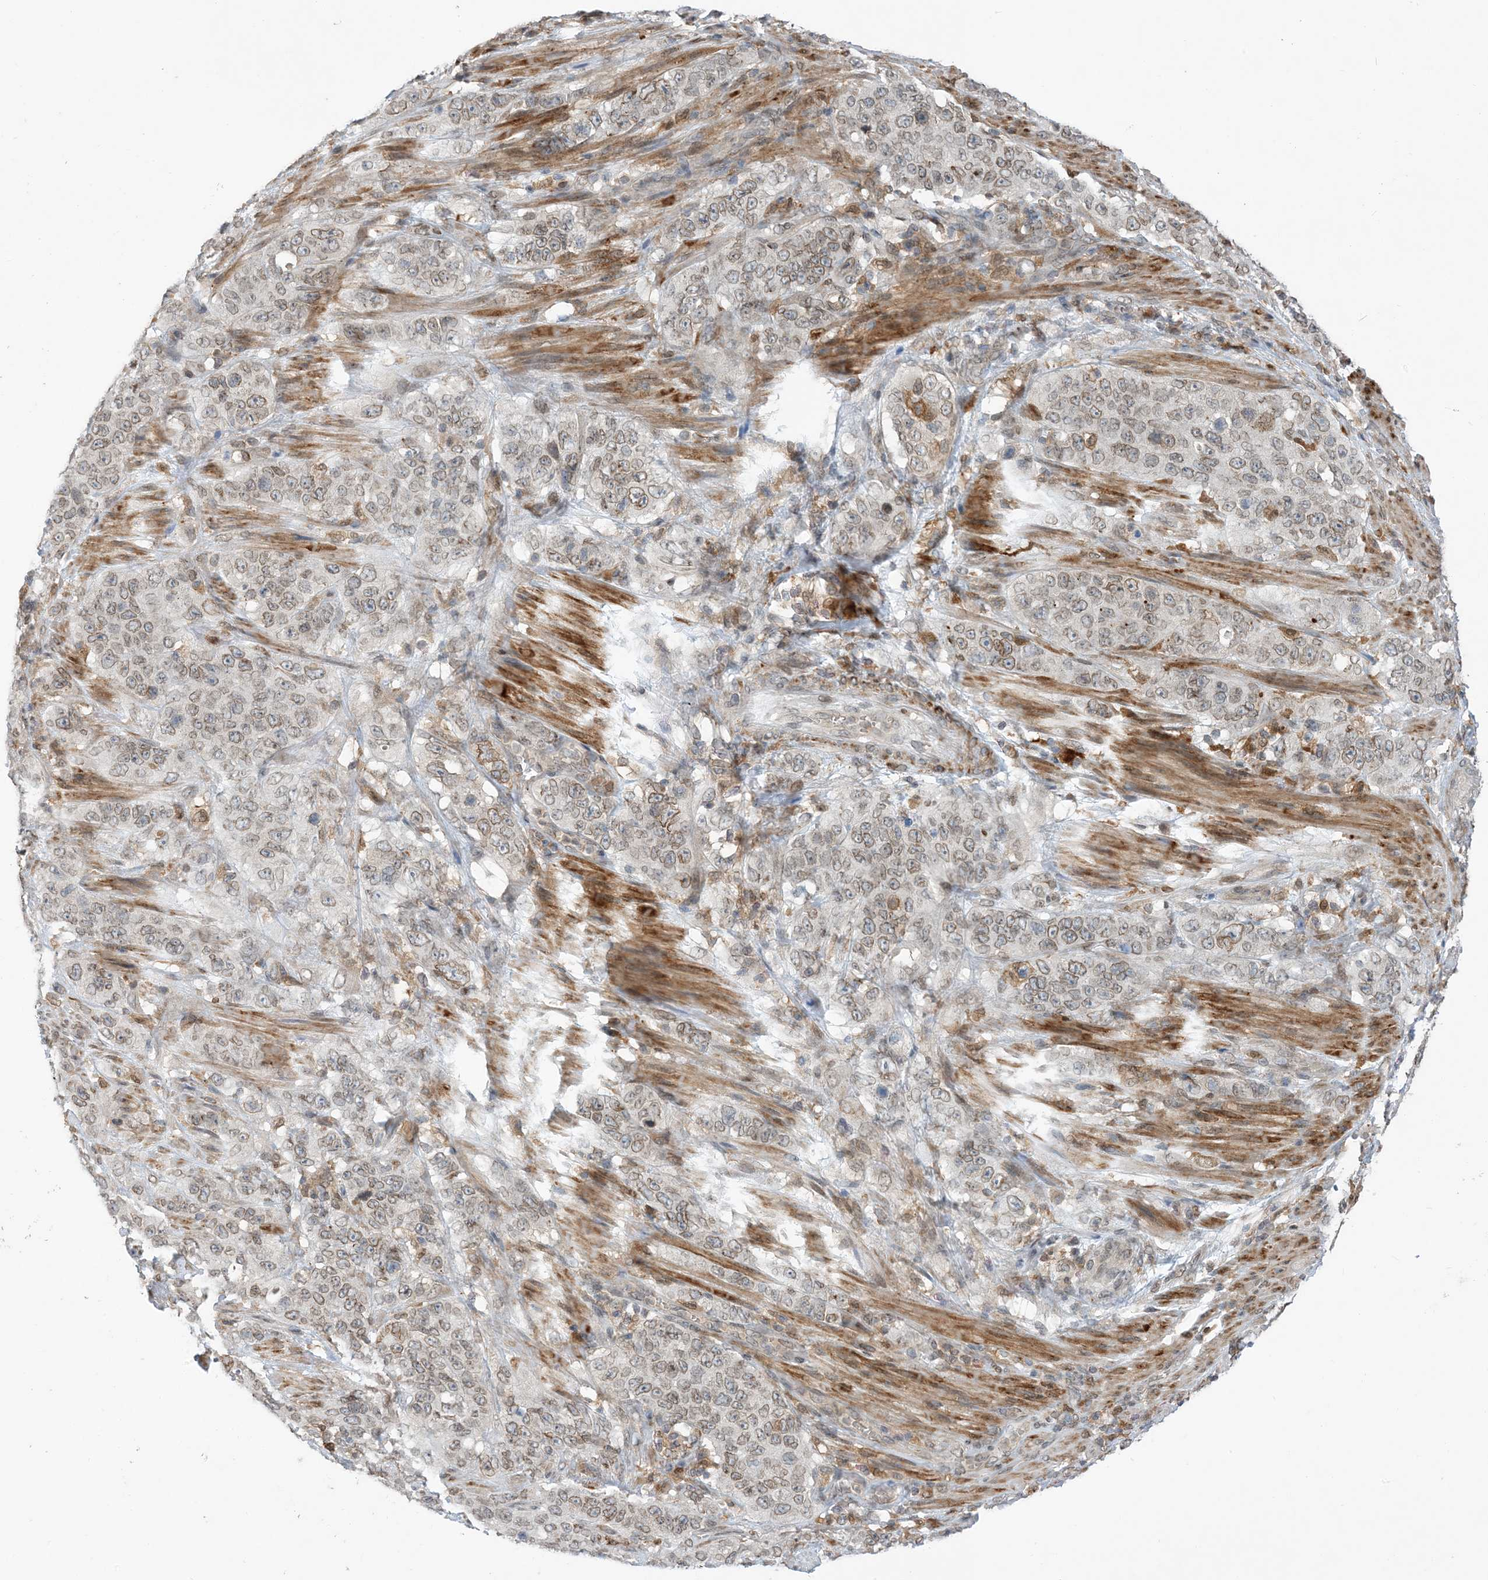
{"staining": {"intensity": "weak", "quantity": ">75%", "location": "cytoplasmic/membranous,nuclear"}, "tissue": "stomach cancer", "cell_type": "Tumor cells", "image_type": "cancer", "snomed": [{"axis": "morphology", "description": "Adenocarcinoma, NOS"}, {"axis": "topography", "description": "Stomach"}], "caption": "Immunohistochemistry micrograph of stomach cancer stained for a protein (brown), which shows low levels of weak cytoplasmic/membranous and nuclear positivity in approximately >75% of tumor cells.", "gene": "NAGK", "patient": {"sex": "male", "age": 48}}